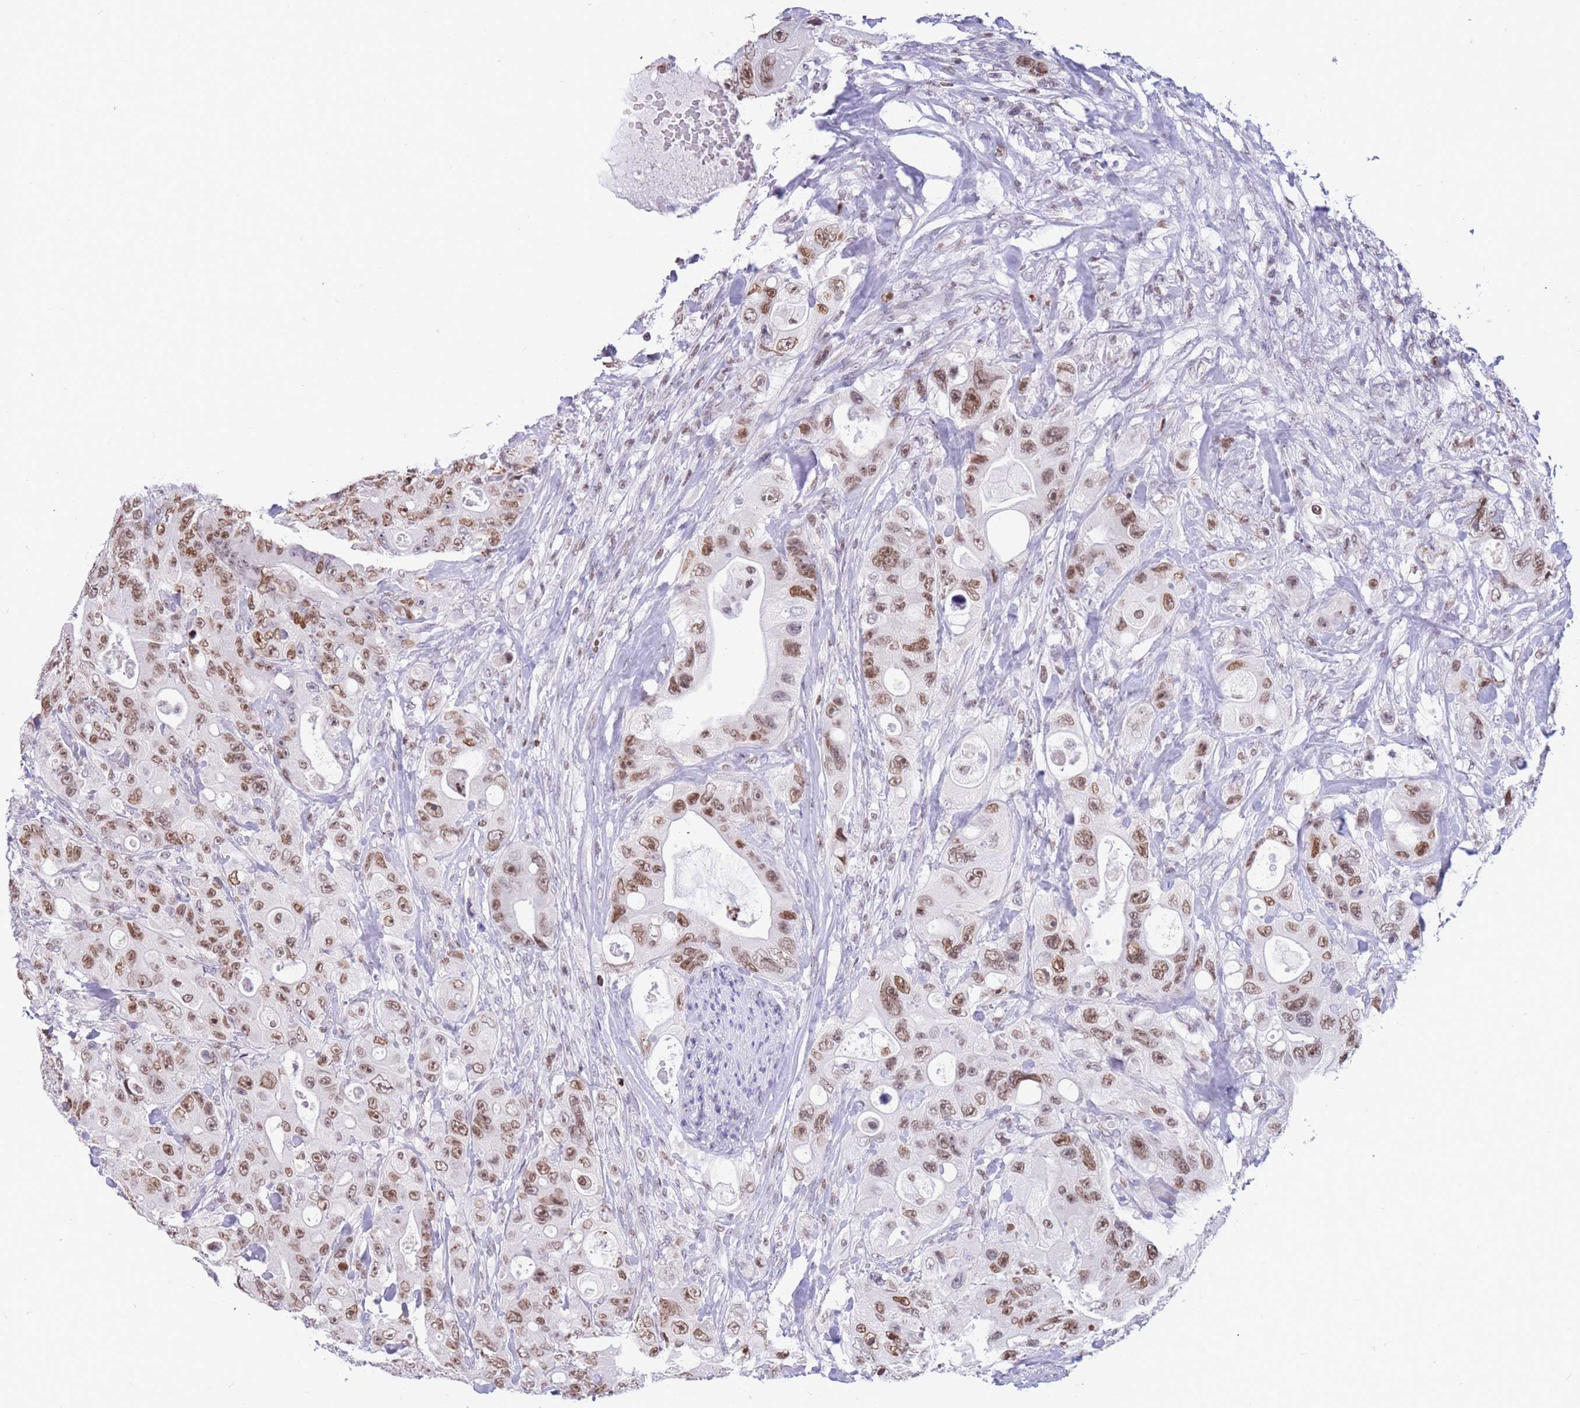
{"staining": {"intensity": "moderate", "quantity": ">75%", "location": "nuclear"}, "tissue": "colorectal cancer", "cell_type": "Tumor cells", "image_type": "cancer", "snomed": [{"axis": "morphology", "description": "Adenocarcinoma, NOS"}, {"axis": "topography", "description": "Colon"}], "caption": "Tumor cells reveal moderate nuclear staining in about >75% of cells in adenocarcinoma (colorectal). (DAB IHC with brightfield microscopy, high magnification).", "gene": "HMGN1", "patient": {"sex": "female", "age": 46}}